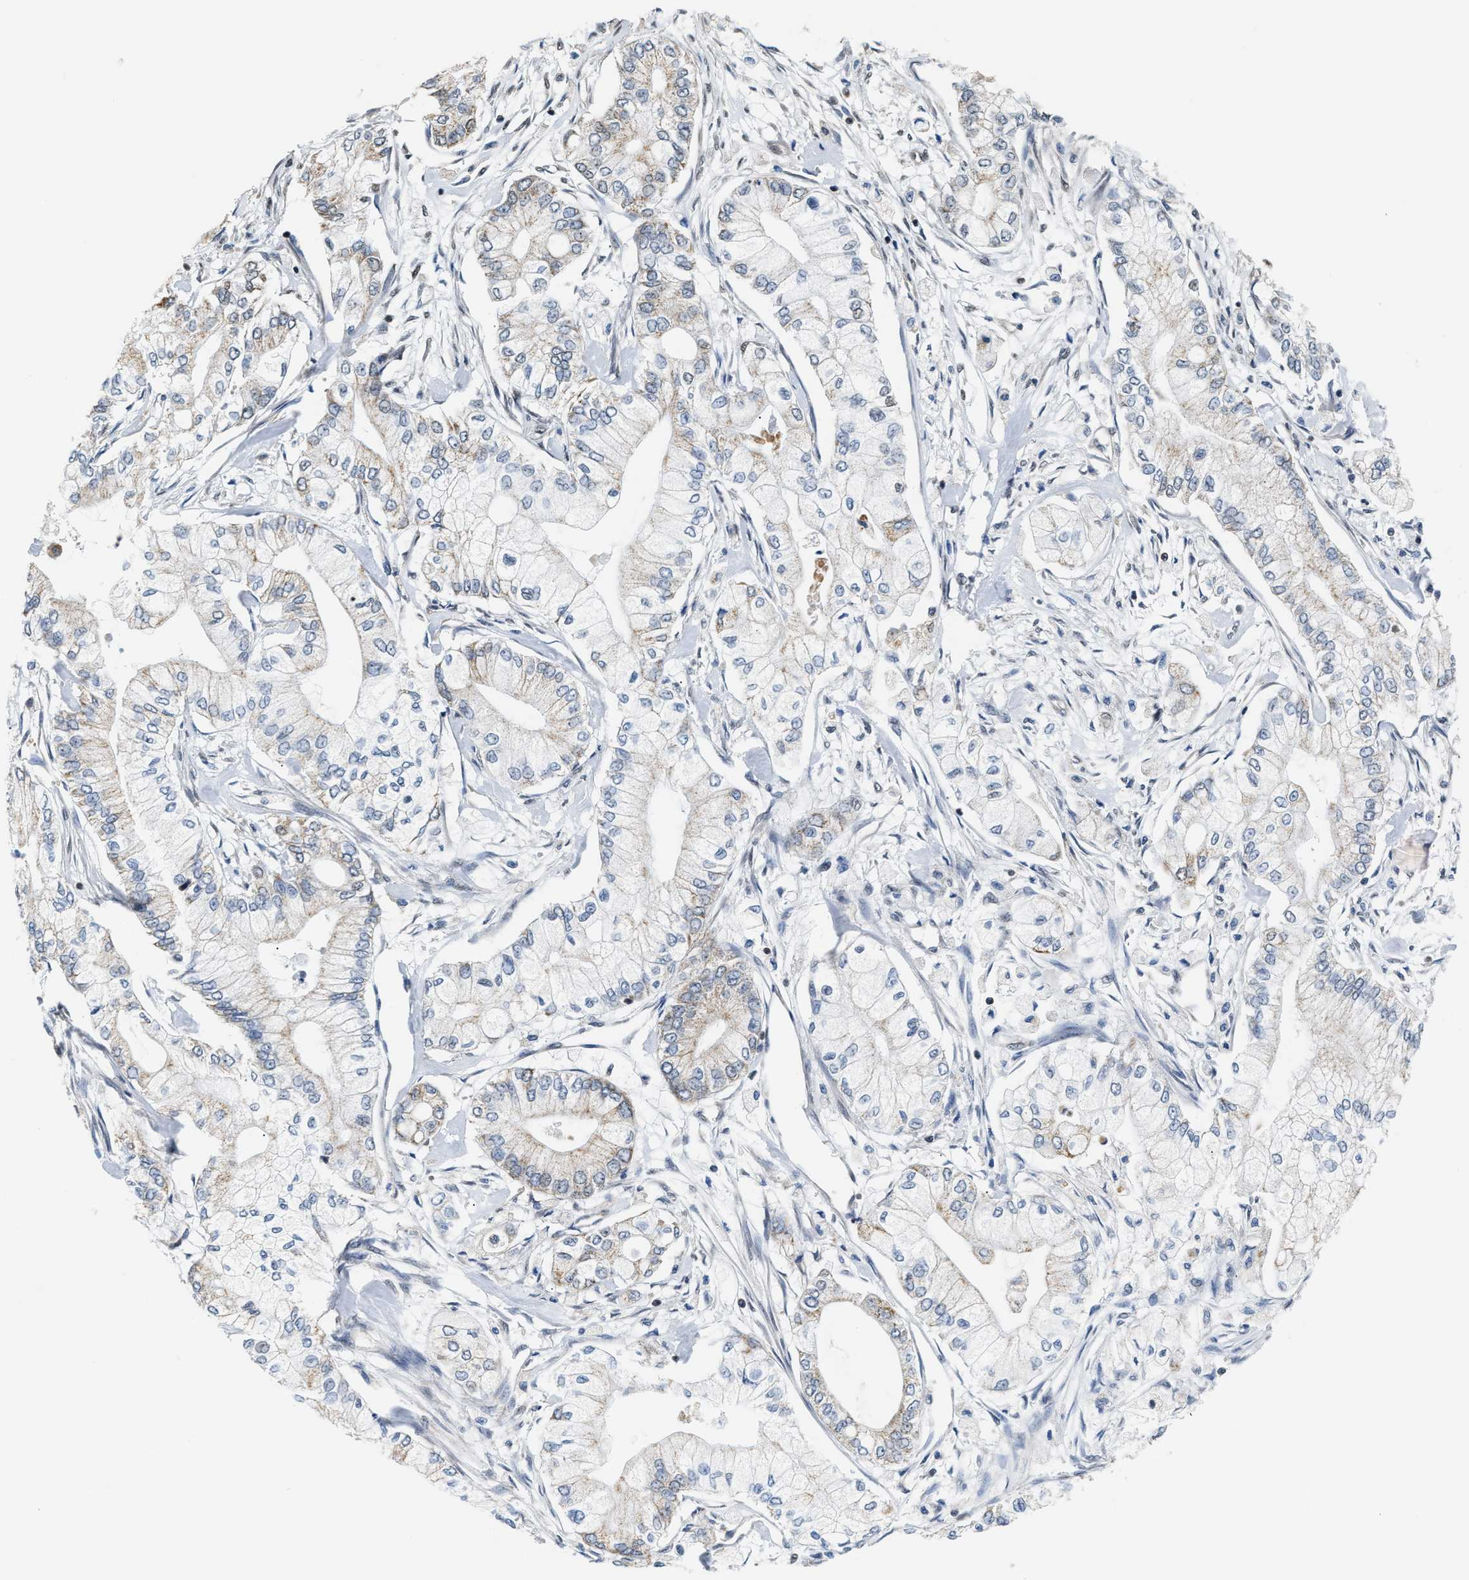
{"staining": {"intensity": "weak", "quantity": "<25%", "location": "cytoplasmic/membranous"}, "tissue": "pancreatic cancer", "cell_type": "Tumor cells", "image_type": "cancer", "snomed": [{"axis": "morphology", "description": "Adenocarcinoma, NOS"}, {"axis": "topography", "description": "Pancreas"}], "caption": "The immunohistochemistry histopathology image has no significant staining in tumor cells of pancreatic adenocarcinoma tissue. (DAB (3,3'-diaminobenzidine) IHC, high magnification).", "gene": "STK10", "patient": {"sex": "male", "age": 70}}